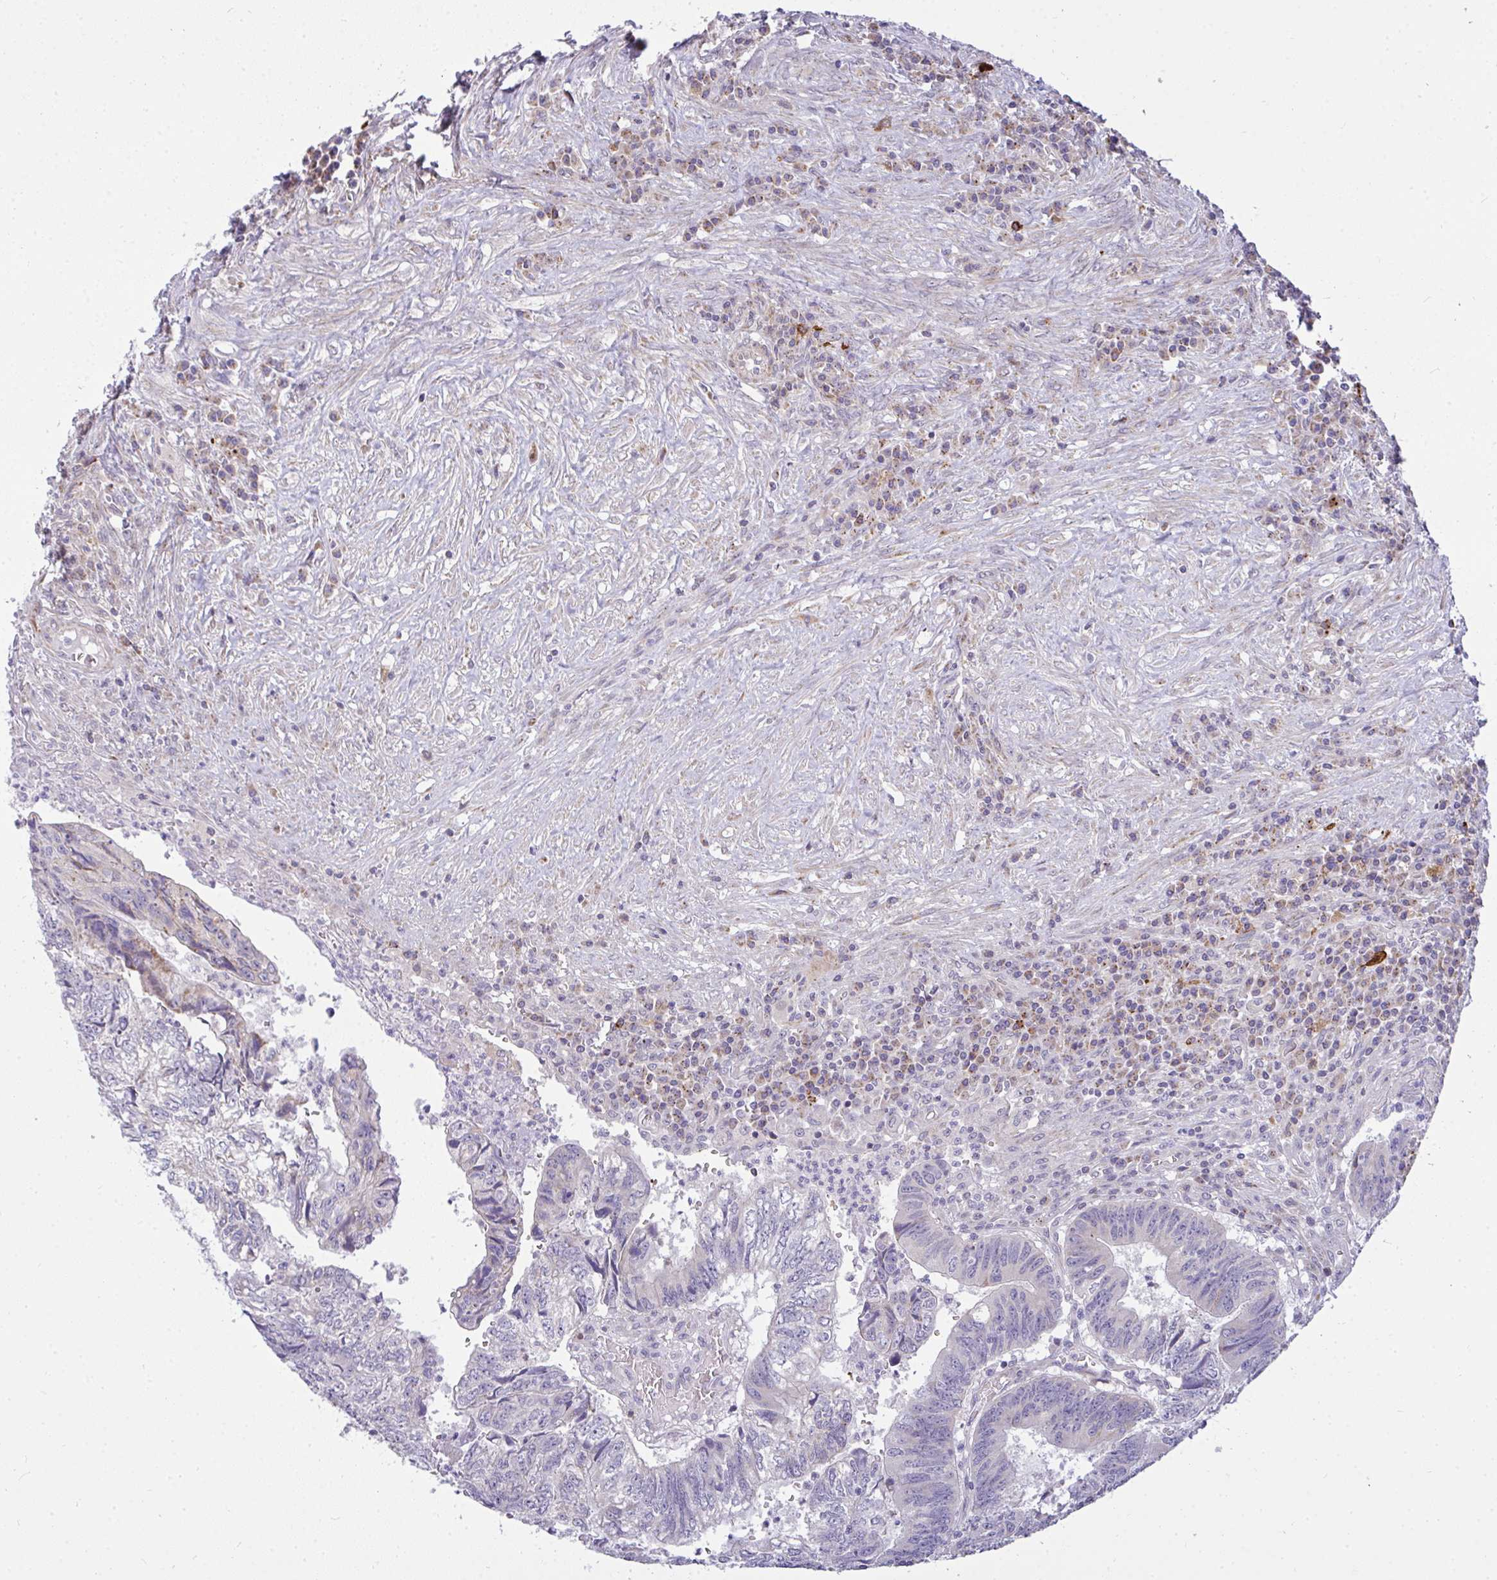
{"staining": {"intensity": "moderate", "quantity": "25%-75%", "location": "cytoplasmic/membranous"}, "tissue": "colorectal cancer", "cell_type": "Tumor cells", "image_type": "cancer", "snomed": [{"axis": "morphology", "description": "Adenocarcinoma, NOS"}, {"axis": "topography", "description": "Colon"}], "caption": "Tumor cells reveal medium levels of moderate cytoplasmic/membranous staining in approximately 25%-75% of cells in human colorectal cancer. Ihc stains the protein of interest in brown and the nuclei are stained blue.", "gene": "SRRM4", "patient": {"sex": "male", "age": 86}}